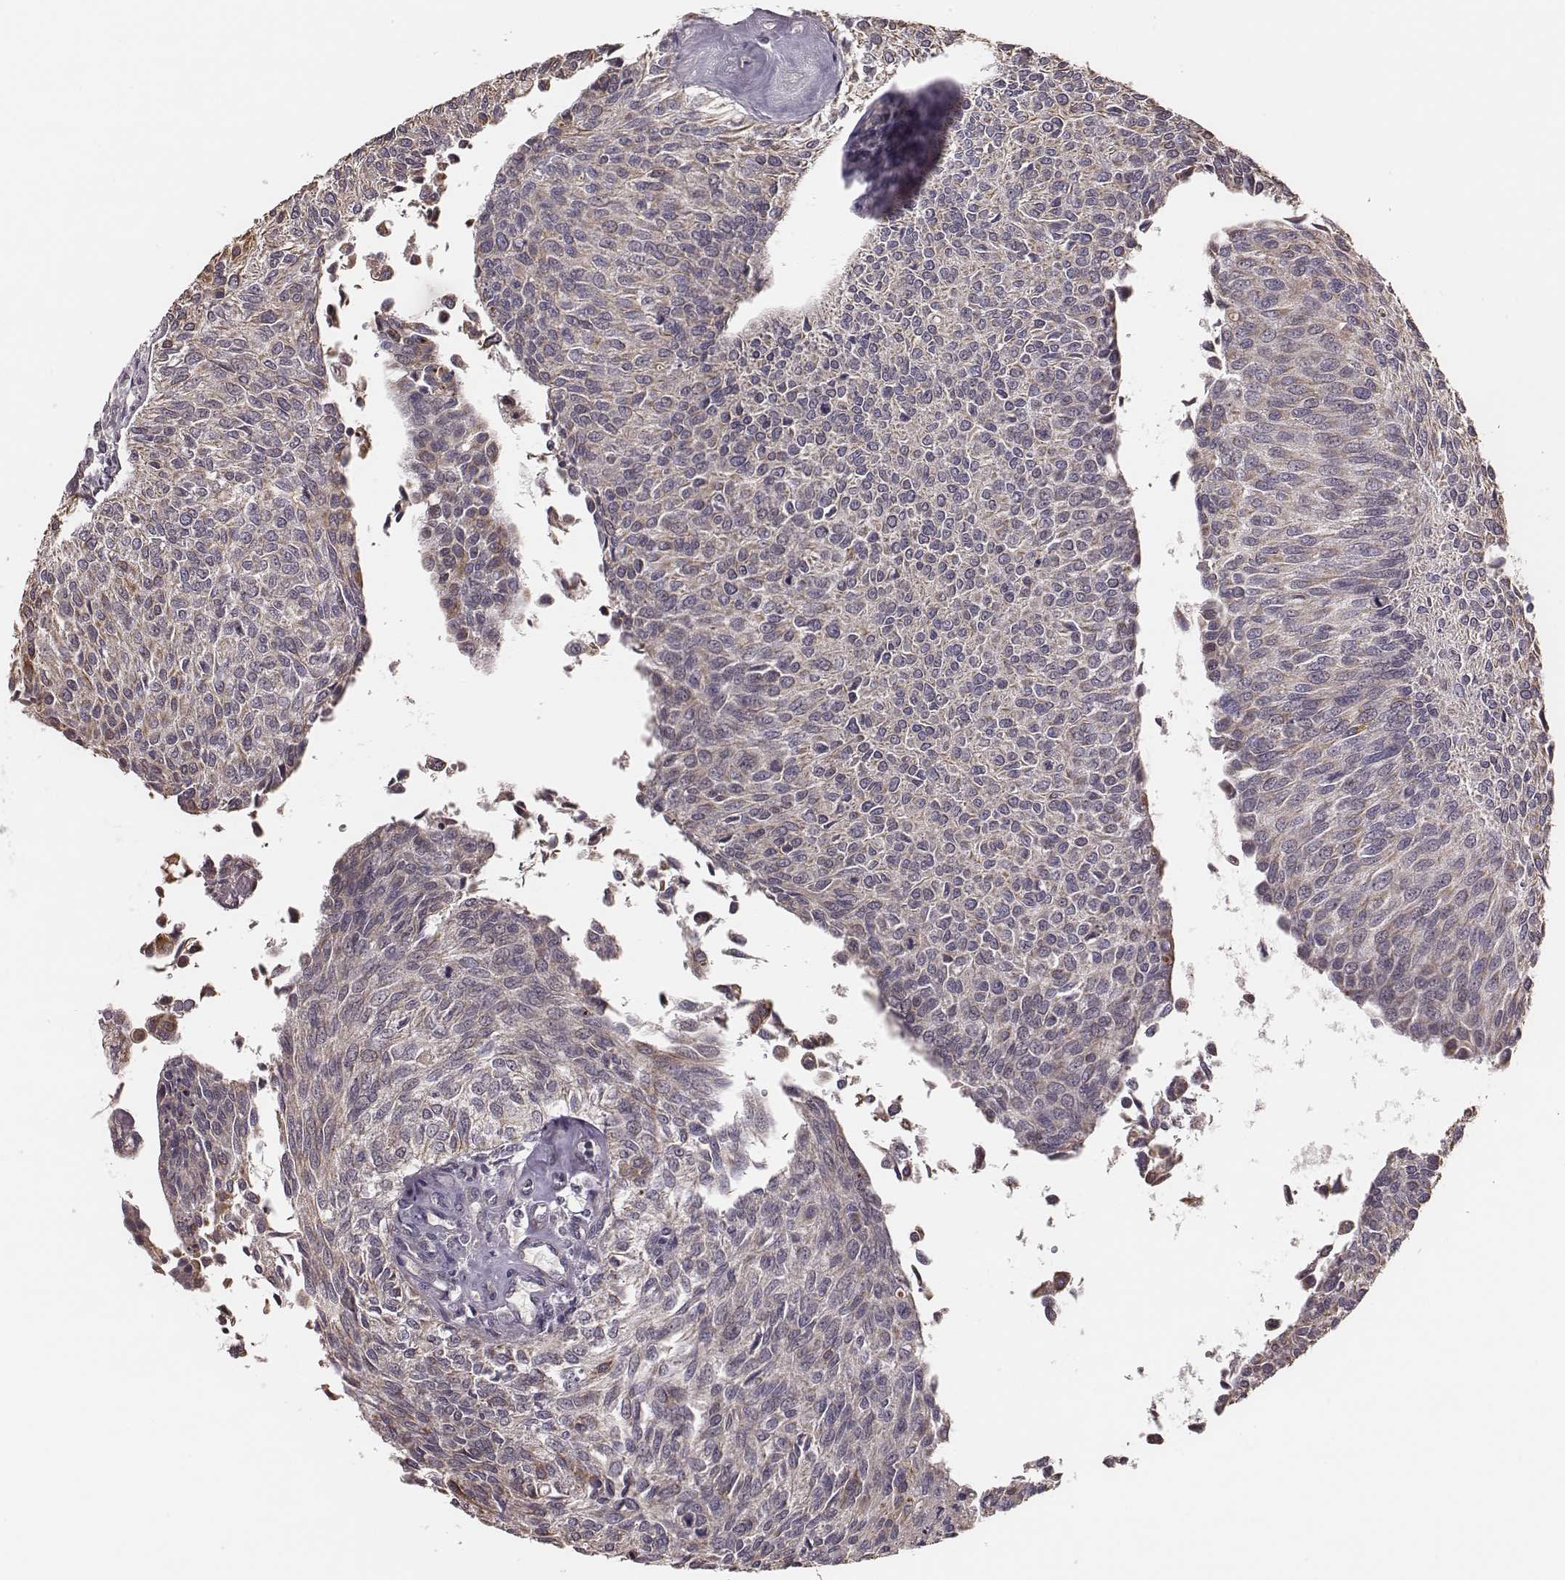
{"staining": {"intensity": "weak", "quantity": "<25%", "location": "cytoplasmic/membranous"}, "tissue": "urothelial cancer", "cell_type": "Tumor cells", "image_type": "cancer", "snomed": [{"axis": "morphology", "description": "Urothelial carcinoma, NOS"}, {"axis": "topography", "description": "Urinary bladder"}], "caption": "Transitional cell carcinoma was stained to show a protein in brown. There is no significant staining in tumor cells.", "gene": "HAVCR1", "patient": {"sex": "male", "age": 55}}